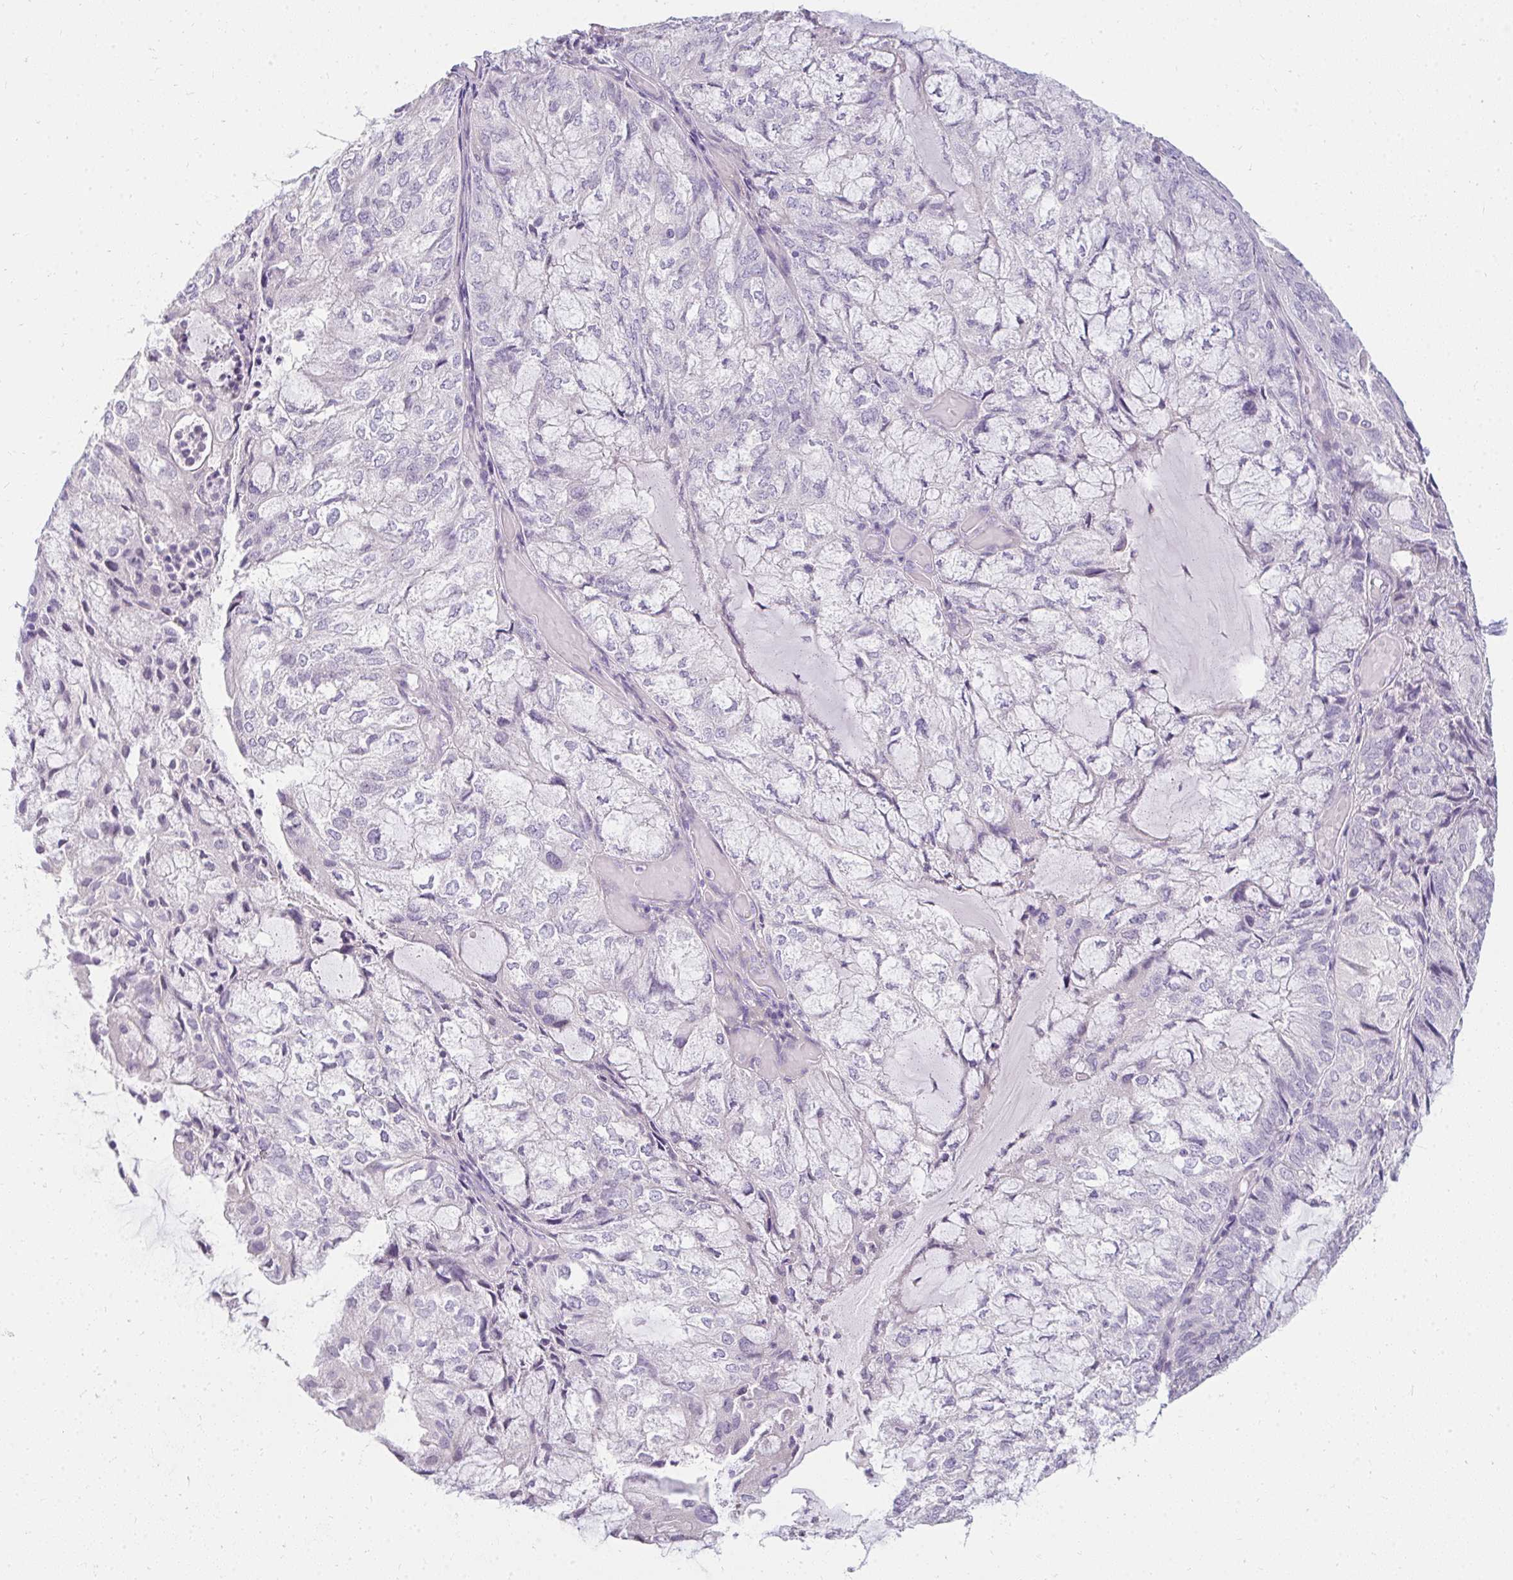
{"staining": {"intensity": "negative", "quantity": "none", "location": "none"}, "tissue": "endometrial cancer", "cell_type": "Tumor cells", "image_type": "cancer", "snomed": [{"axis": "morphology", "description": "Adenocarcinoma, NOS"}, {"axis": "topography", "description": "Endometrium"}], "caption": "This is an immunohistochemistry (IHC) photomicrograph of human endometrial adenocarcinoma. There is no expression in tumor cells.", "gene": "PPP1R3G", "patient": {"sex": "female", "age": 81}}